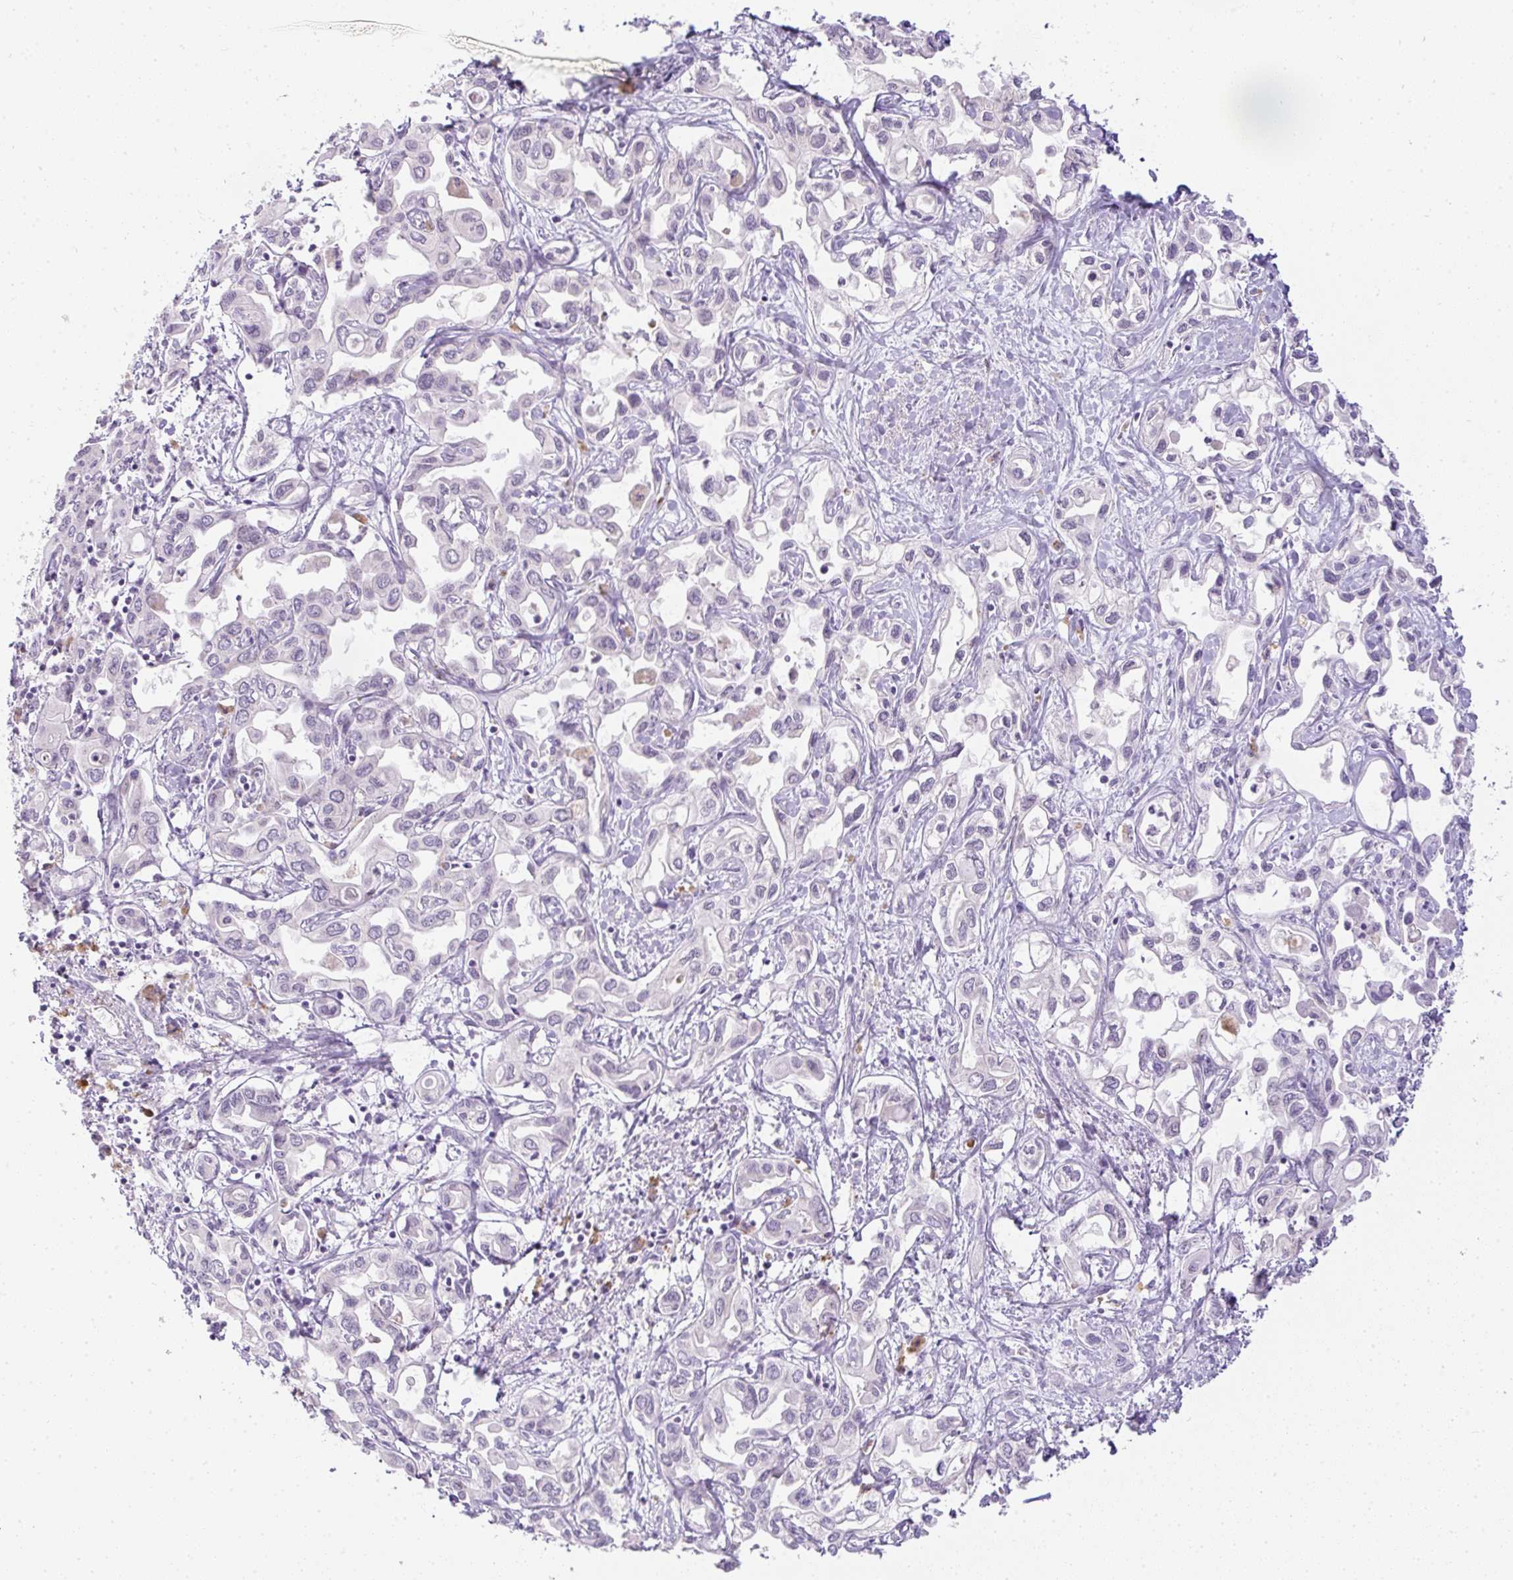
{"staining": {"intensity": "negative", "quantity": "none", "location": "none"}, "tissue": "liver cancer", "cell_type": "Tumor cells", "image_type": "cancer", "snomed": [{"axis": "morphology", "description": "Cholangiocarcinoma"}, {"axis": "topography", "description": "Liver"}], "caption": "Protein analysis of liver cancer shows no significant expression in tumor cells.", "gene": "CMPK1", "patient": {"sex": "female", "age": 64}}